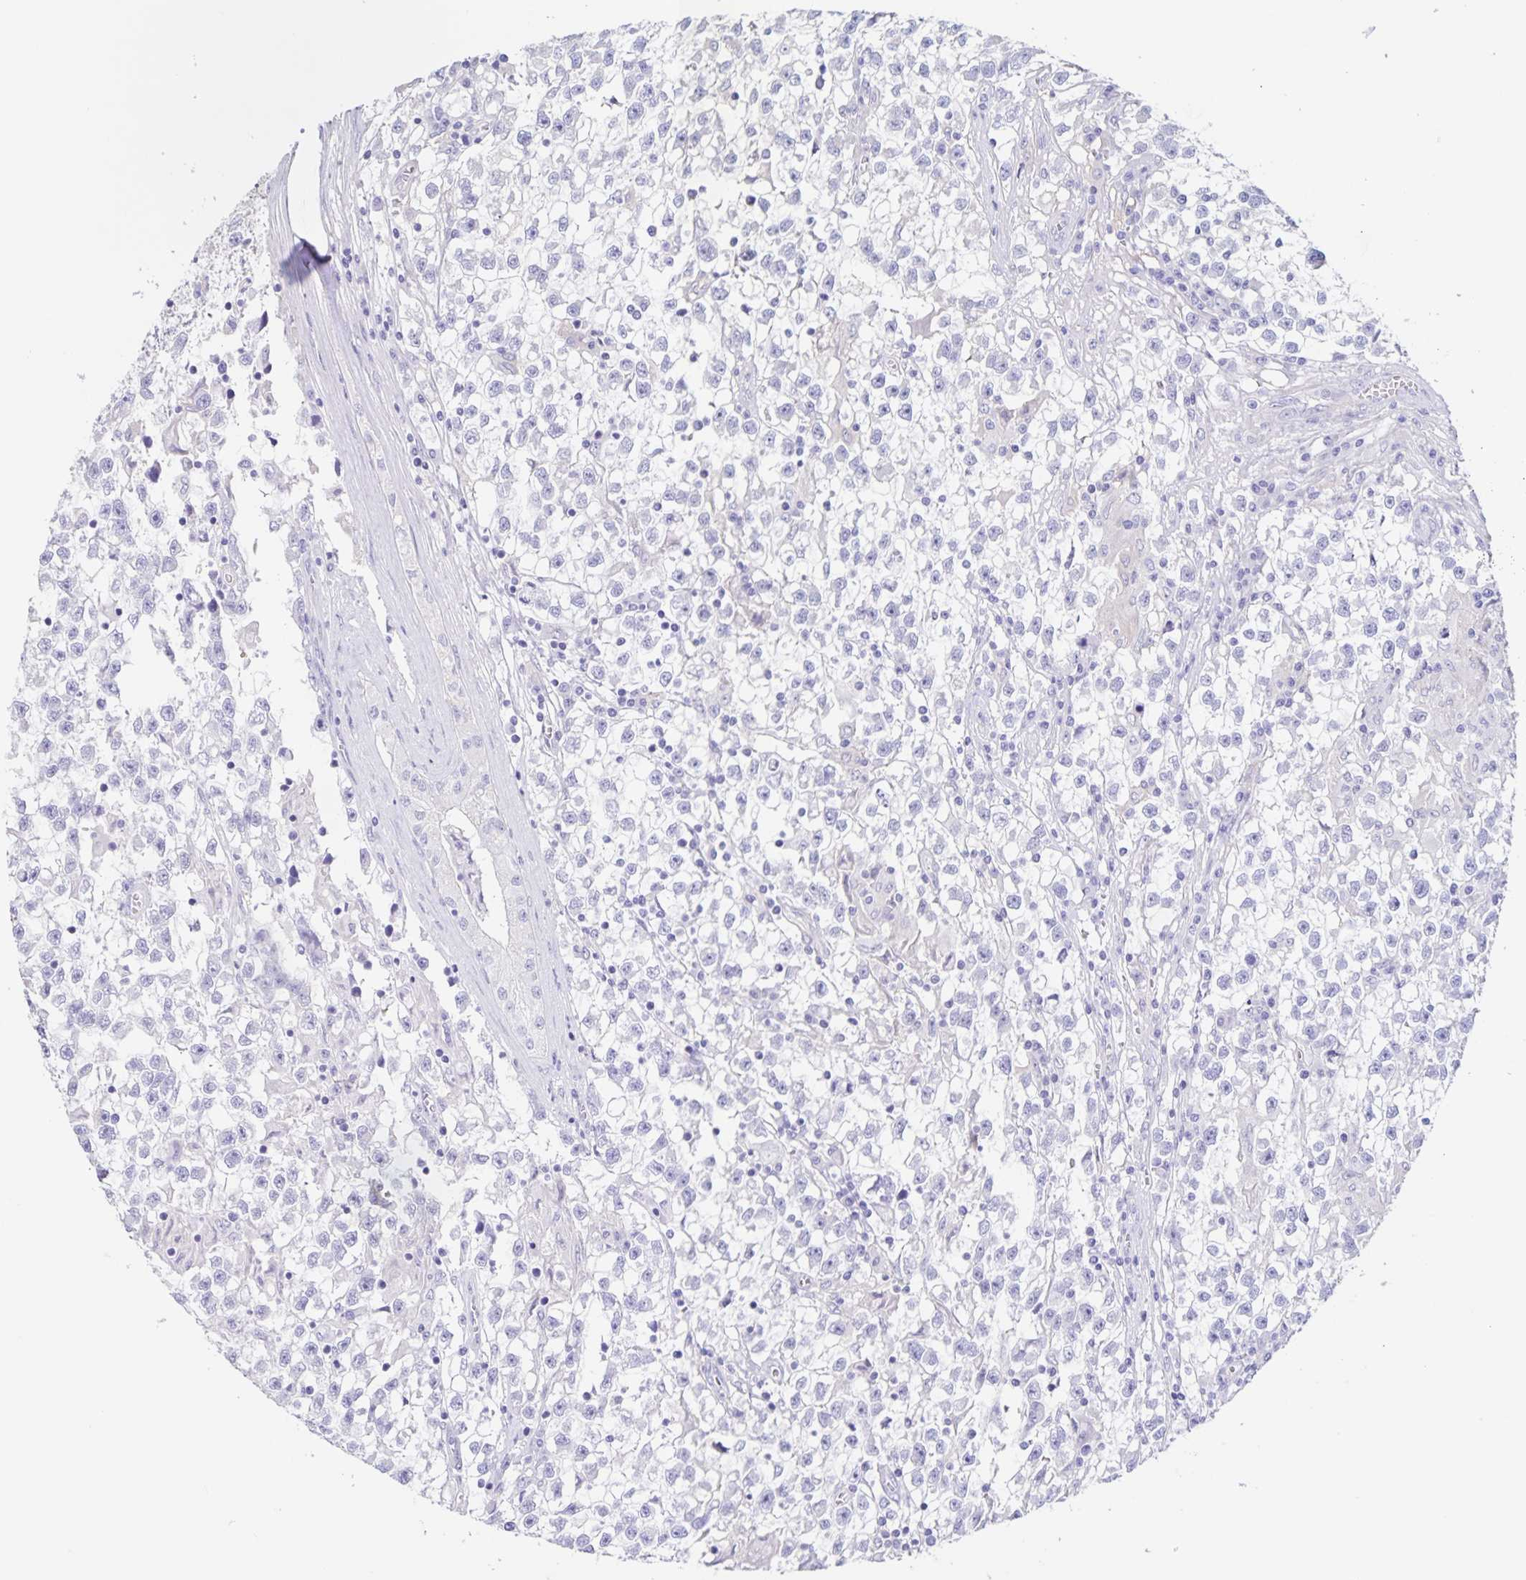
{"staining": {"intensity": "negative", "quantity": "none", "location": "none"}, "tissue": "testis cancer", "cell_type": "Tumor cells", "image_type": "cancer", "snomed": [{"axis": "morphology", "description": "Seminoma, NOS"}, {"axis": "topography", "description": "Testis"}], "caption": "This is an immunohistochemistry (IHC) image of testis cancer. There is no positivity in tumor cells.", "gene": "BOLL", "patient": {"sex": "male", "age": 31}}